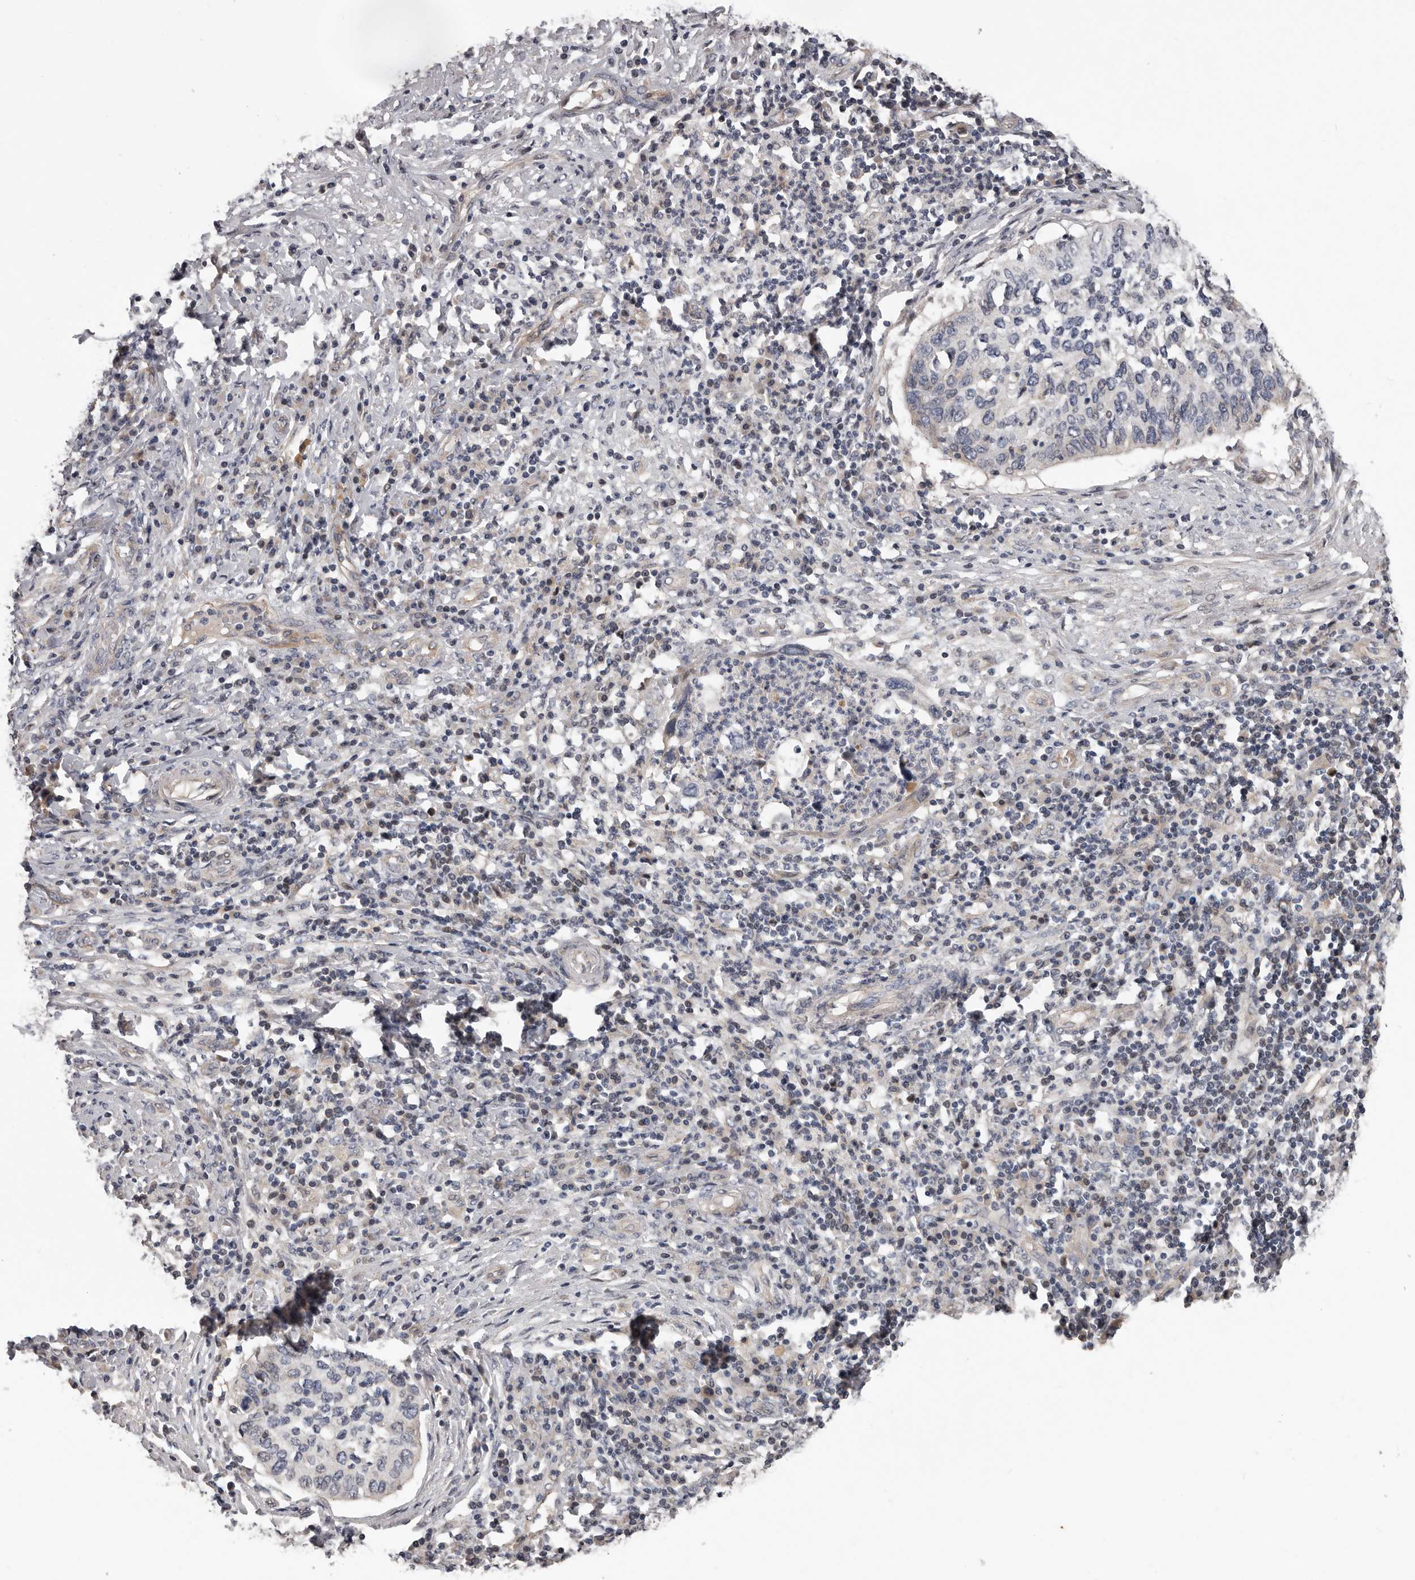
{"staining": {"intensity": "negative", "quantity": "none", "location": "none"}, "tissue": "cervical cancer", "cell_type": "Tumor cells", "image_type": "cancer", "snomed": [{"axis": "morphology", "description": "Squamous cell carcinoma, NOS"}, {"axis": "topography", "description": "Cervix"}], "caption": "High power microscopy micrograph of an immunohistochemistry (IHC) photomicrograph of cervical cancer, revealing no significant expression in tumor cells.", "gene": "RNF217", "patient": {"sex": "female", "age": 38}}